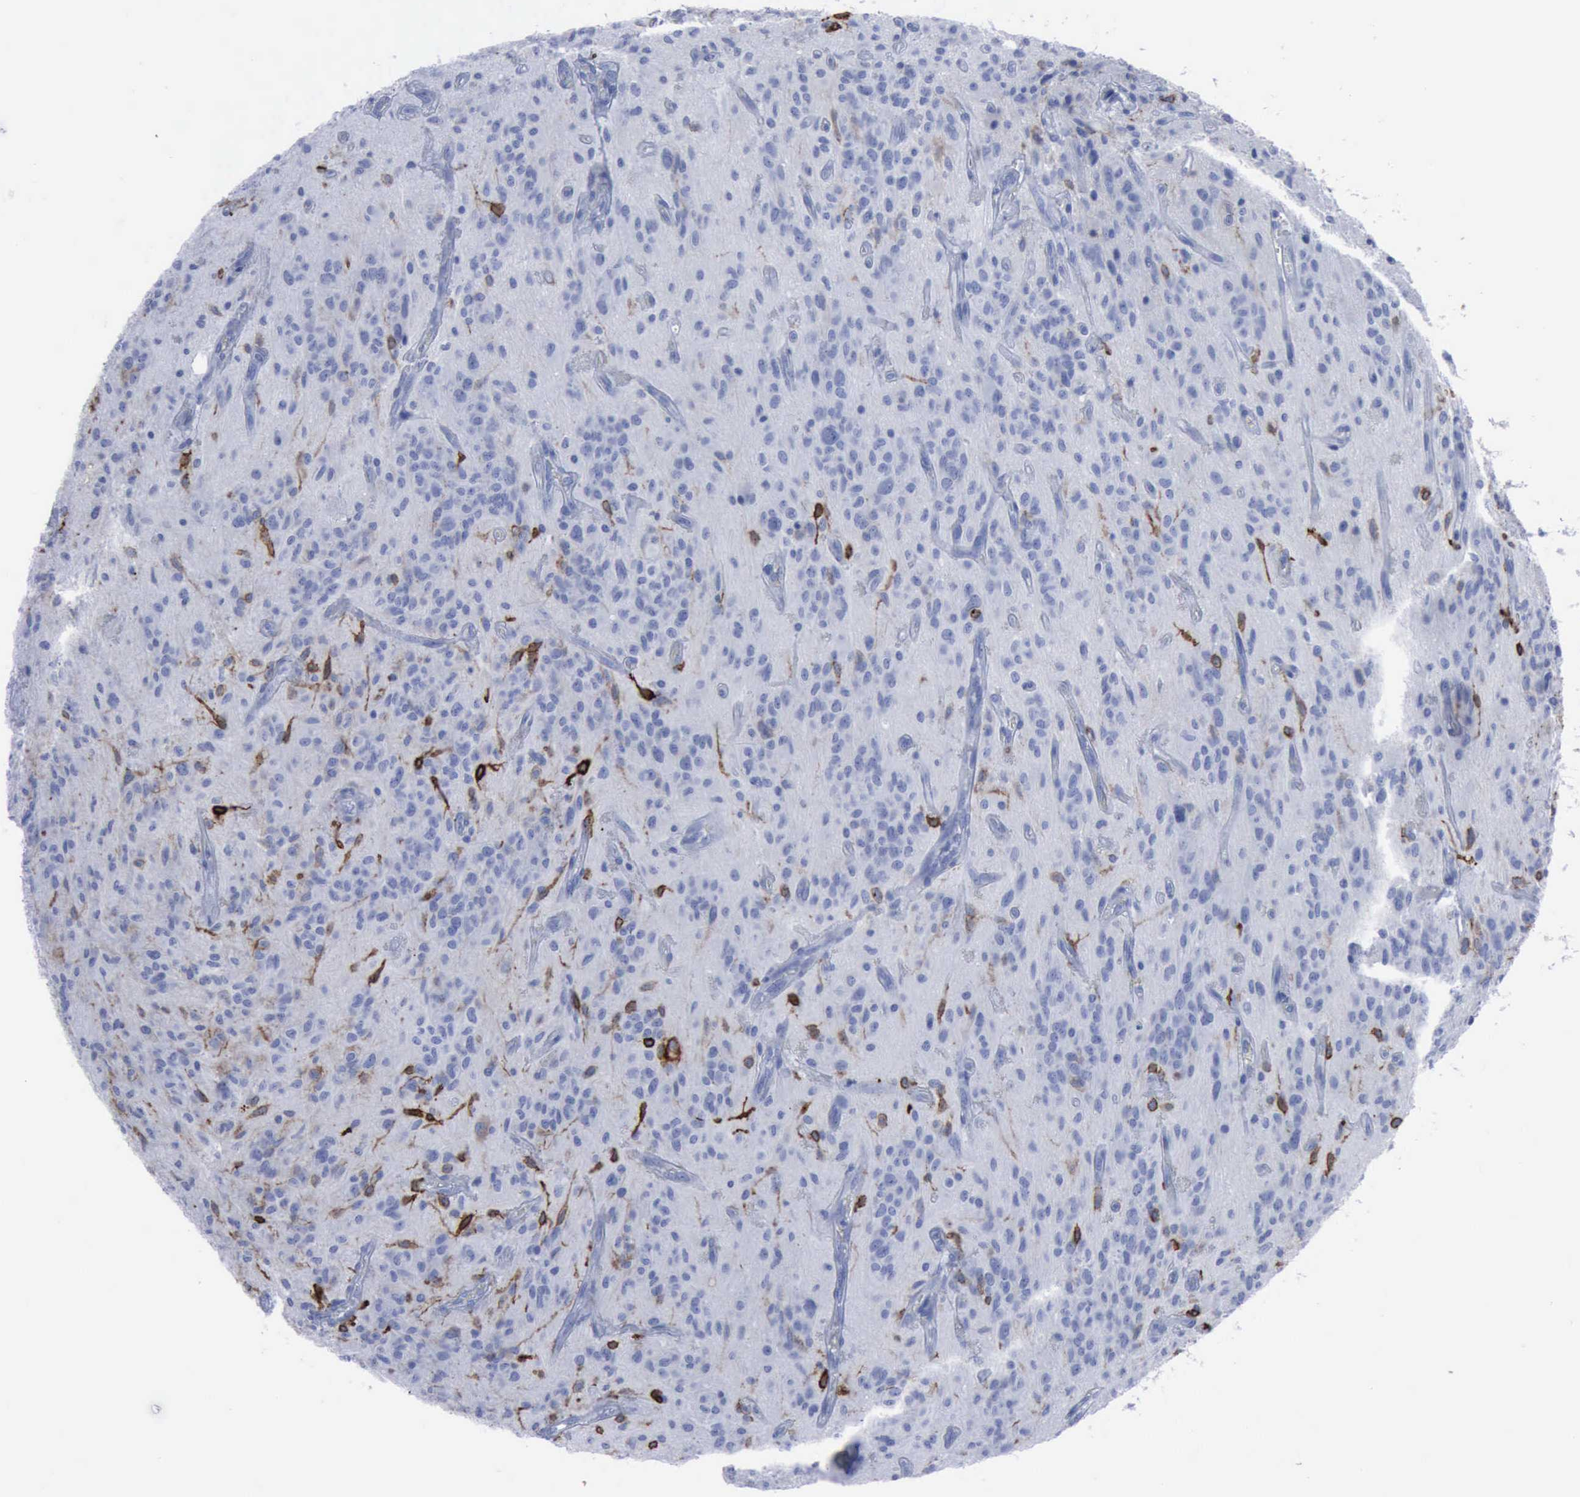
{"staining": {"intensity": "negative", "quantity": "none", "location": "none"}, "tissue": "glioma", "cell_type": "Tumor cells", "image_type": "cancer", "snomed": [{"axis": "morphology", "description": "Glioma, malignant, Low grade"}, {"axis": "topography", "description": "Brain"}], "caption": "Tumor cells show no significant protein positivity in malignant low-grade glioma. (Immunohistochemistry (ihc), brightfield microscopy, high magnification).", "gene": "NGFR", "patient": {"sex": "female", "age": 15}}